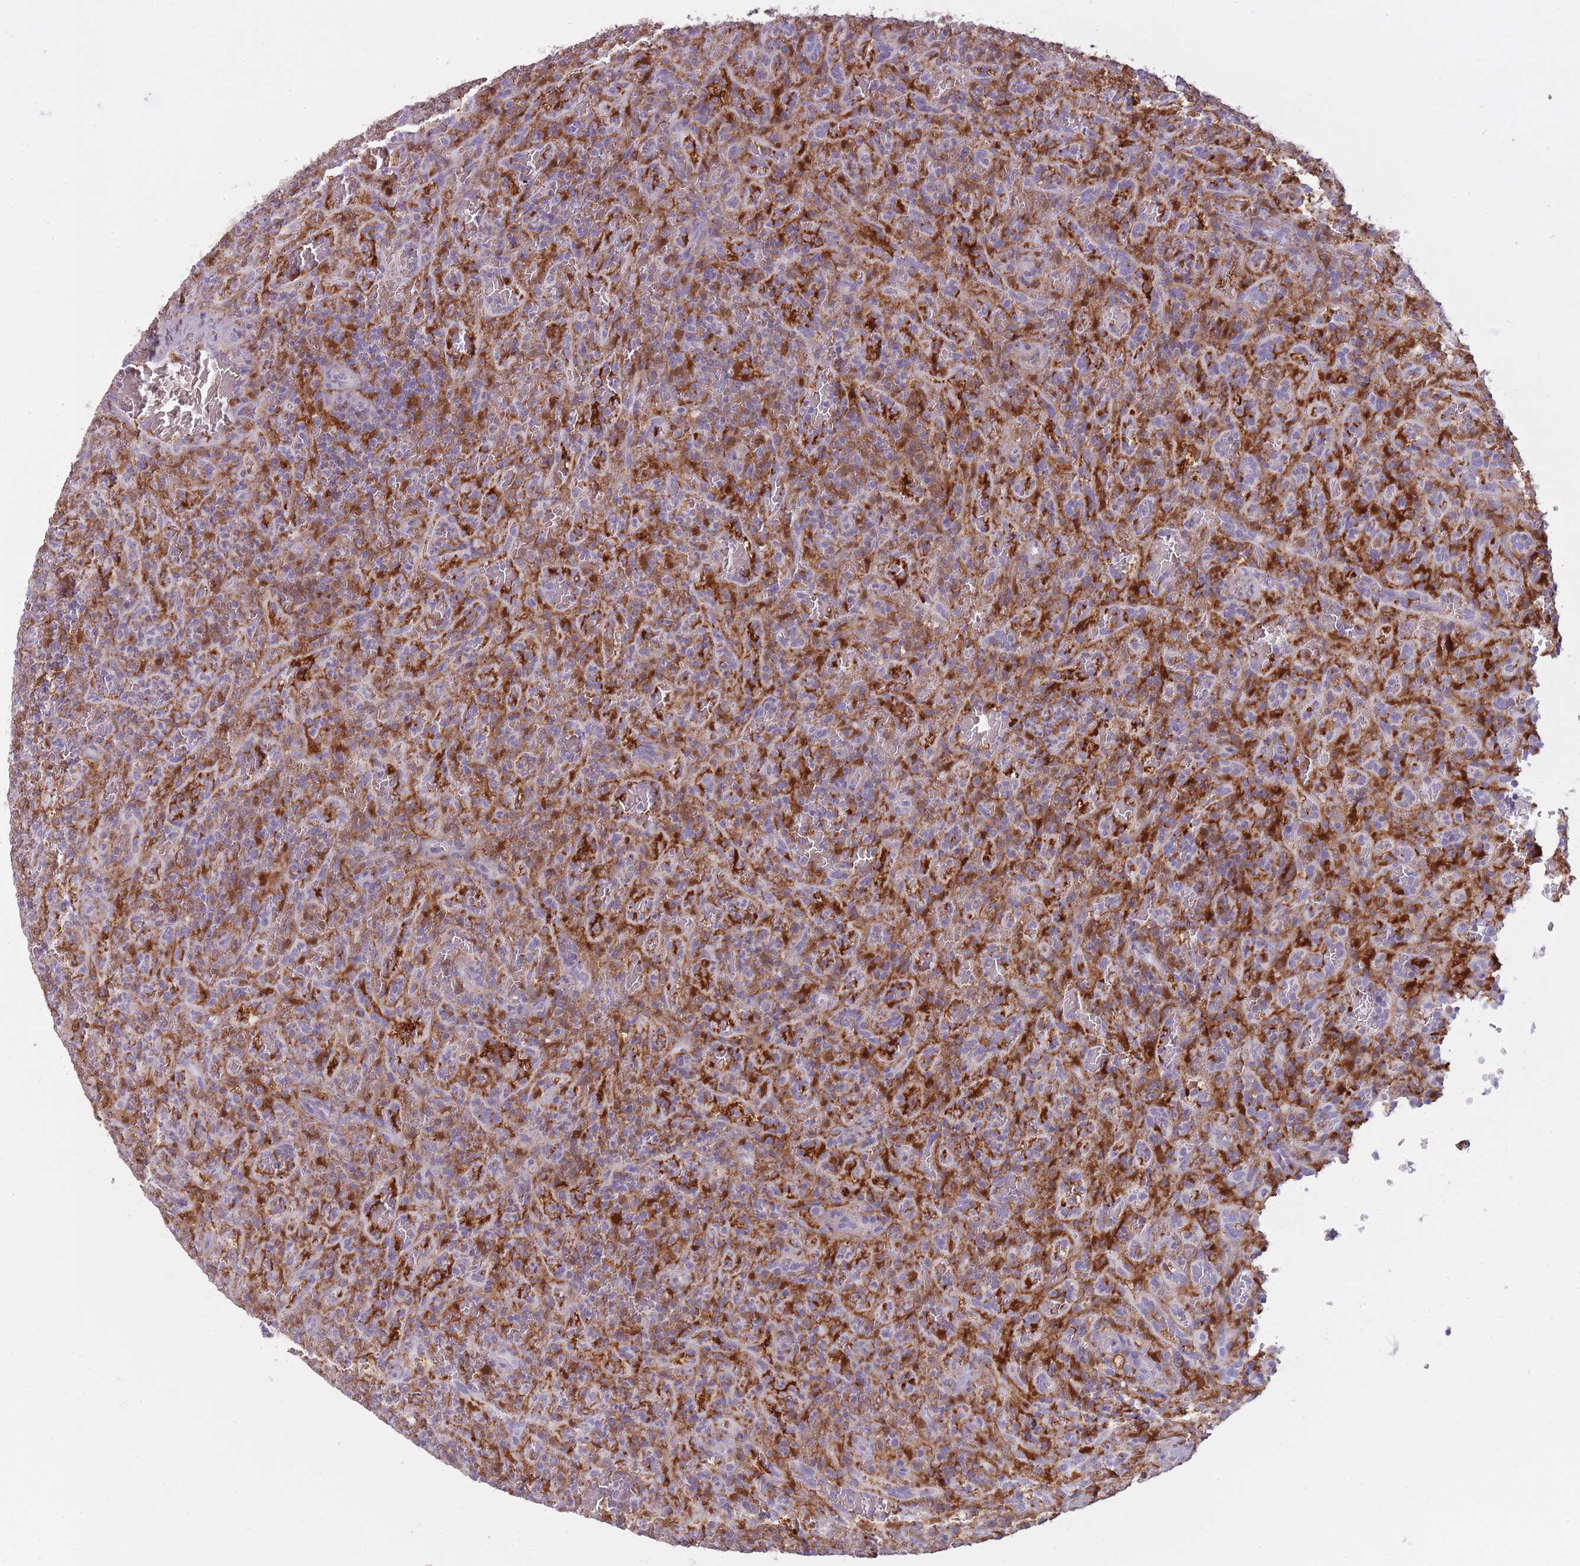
{"staining": {"intensity": "moderate", "quantity": "<25%", "location": "cytoplasmic/membranous,nuclear"}, "tissue": "lymphoma", "cell_type": "Tumor cells", "image_type": "cancer", "snomed": [{"axis": "morphology", "description": "Malignant lymphoma, non-Hodgkin's type, Low grade"}, {"axis": "topography", "description": "Spleen"}], "caption": "Protein staining shows moderate cytoplasmic/membranous and nuclear staining in approximately <25% of tumor cells in low-grade malignant lymphoma, non-Hodgkin's type. The staining is performed using DAB (3,3'-diaminobenzidine) brown chromogen to label protein expression. The nuclei are counter-stained blue using hematoxylin.", "gene": "LGALS9", "patient": {"sex": "female", "age": 64}}